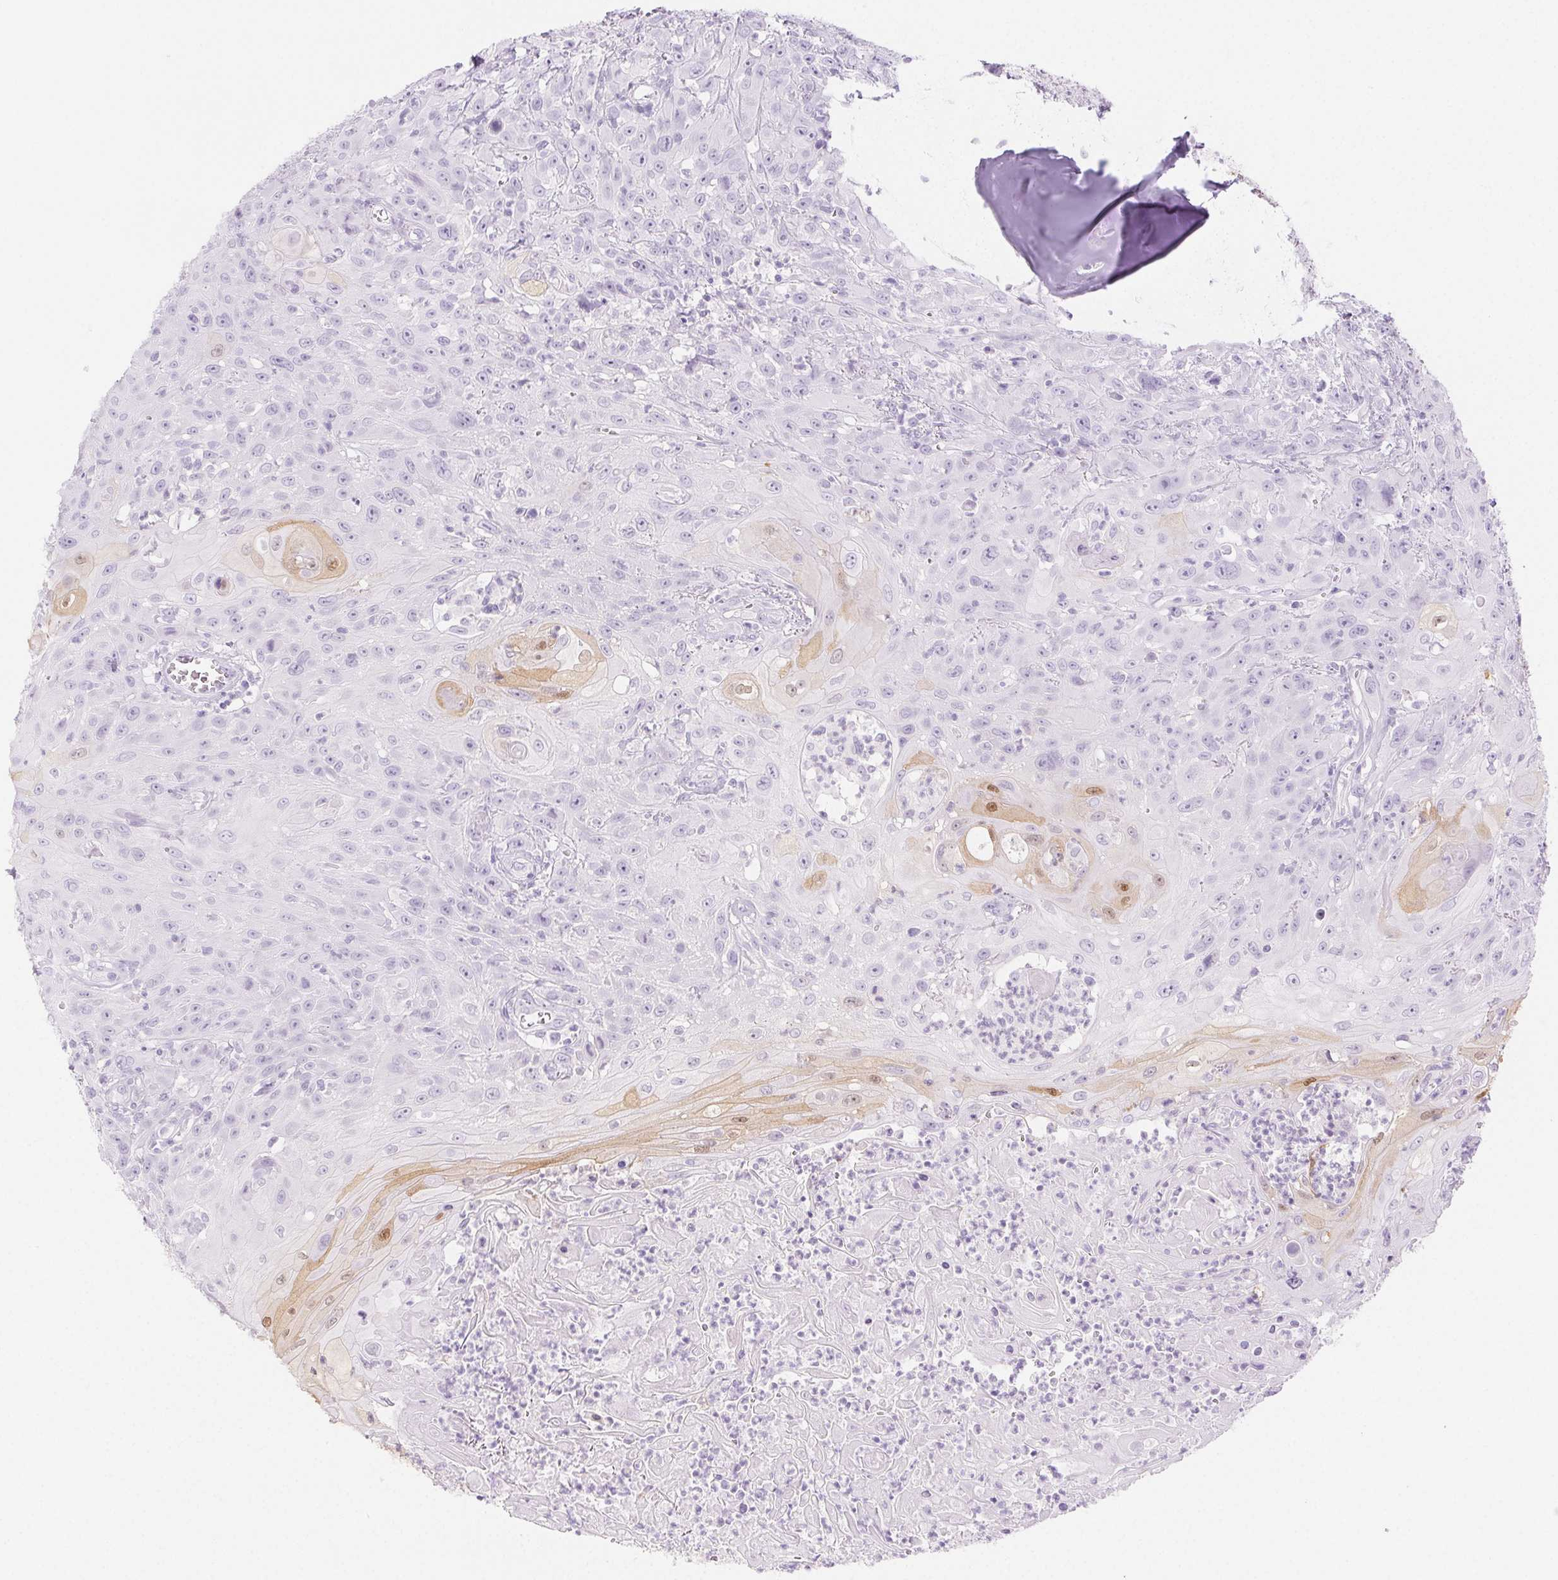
{"staining": {"intensity": "moderate", "quantity": "<25%", "location": "nuclear"}, "tissue": "head and neck cancer", "cell_type": "Tumor cells", "image_type": "cancer", "snomed": [{"axis": "morphology", "description": "Squamous cell carcinoma, NOS"}, {"axis": "topography", "description": "Skin"}, {"axis": "topography", "description": "Head-Neck"}], "caption": "Brown immunohistochemical staining in head and neck cancer (squamous cell carcinoma) shows moderate nuclear staining in approximately <25% of tumor cells.", "gene": "SPRR3", "patient": {"sex": "male", "age": 80}}